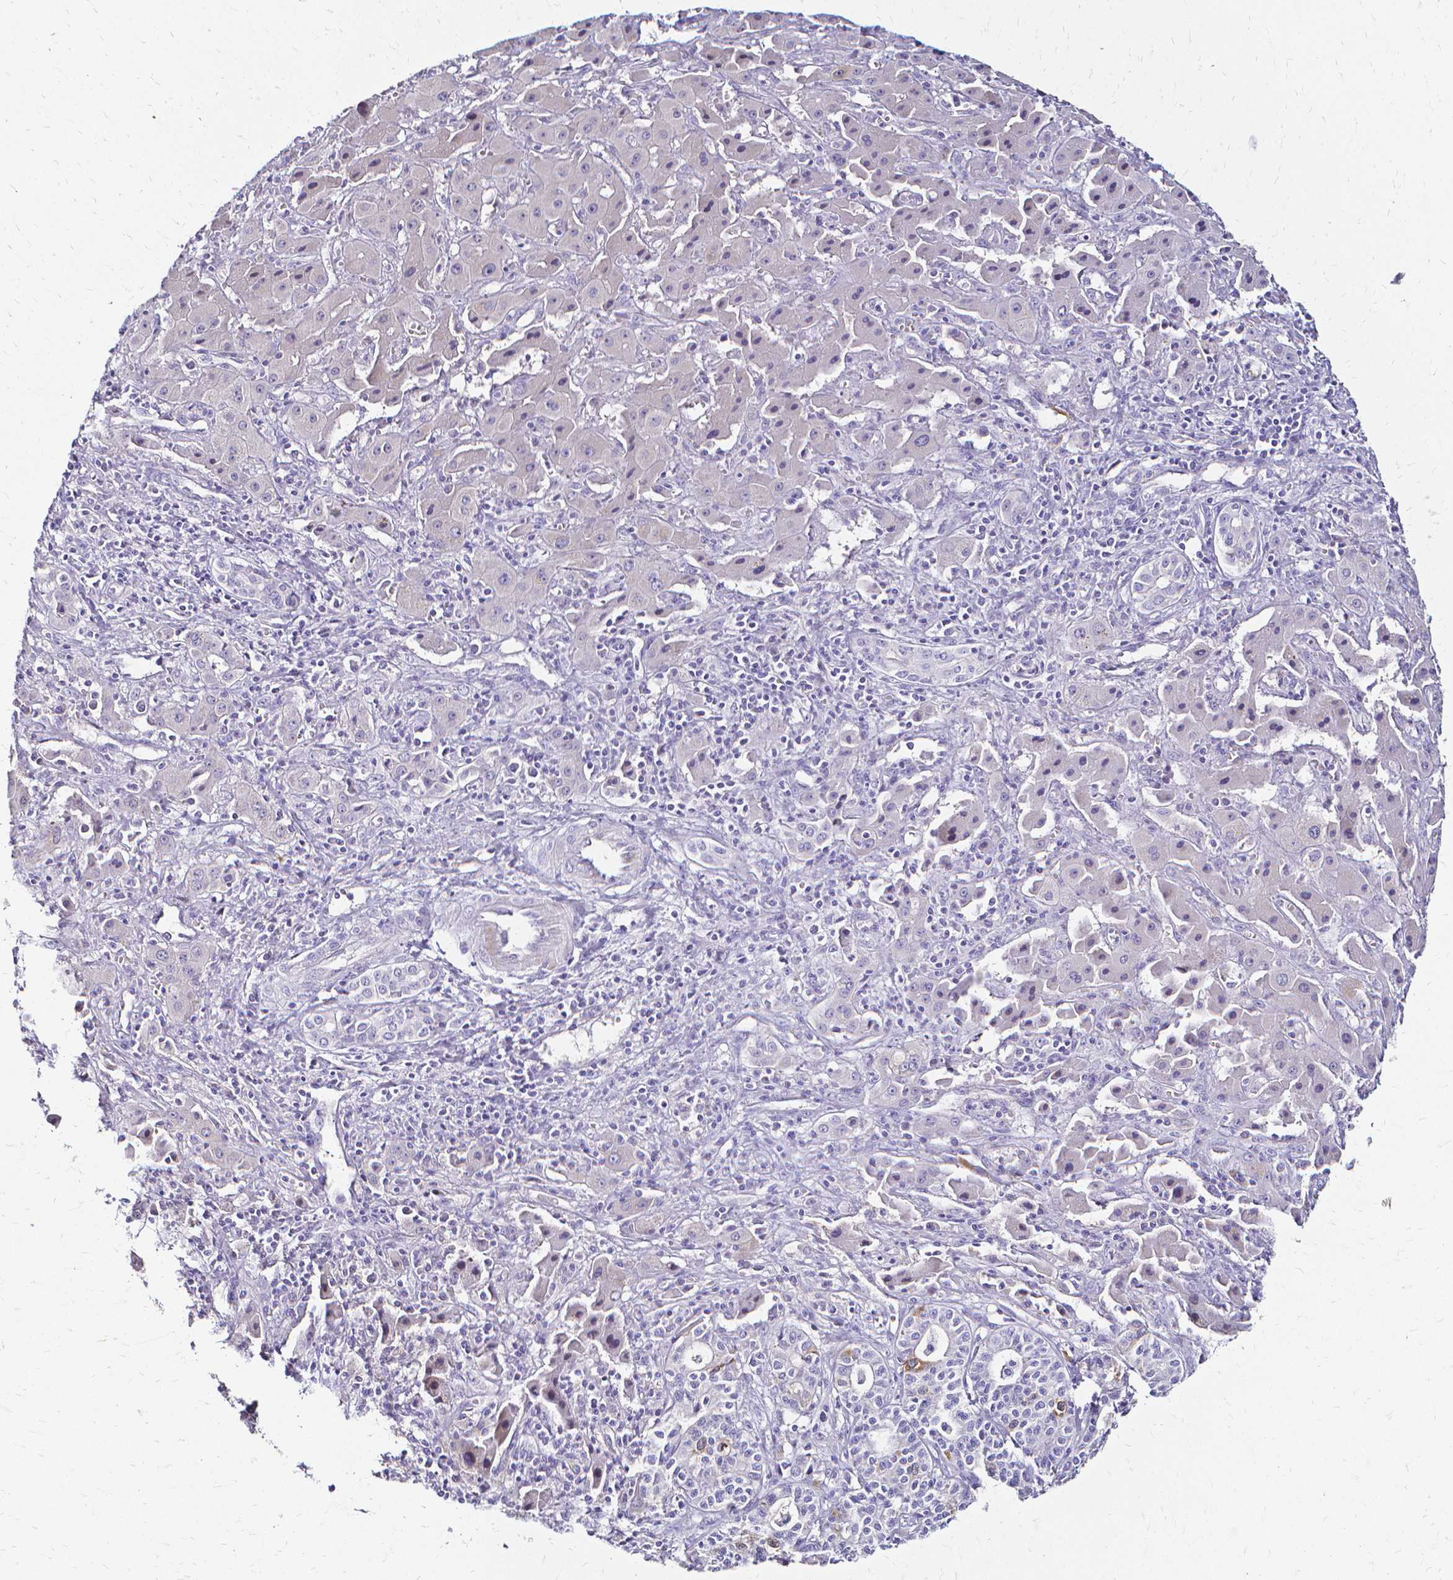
{"staining": {"intensity": "negative", "quantity": "none", "location": "none"}, "tissue": "liver cancer", "cell_type": "Tumor cells", "image_type": "cancer", "snomed": [{"axis": "morphology", "description": "Cholangiocarcinoma"}, {"axis": "topography", "description": "Liver"}], "caption": "Immunohistochemistry (IHC) micrograph of liver cancer stained for a protein (brown), which exhibits no expression in tumor cells.", "gene": "CCNB1", "patient": {"sex": "female", "age": 61}}